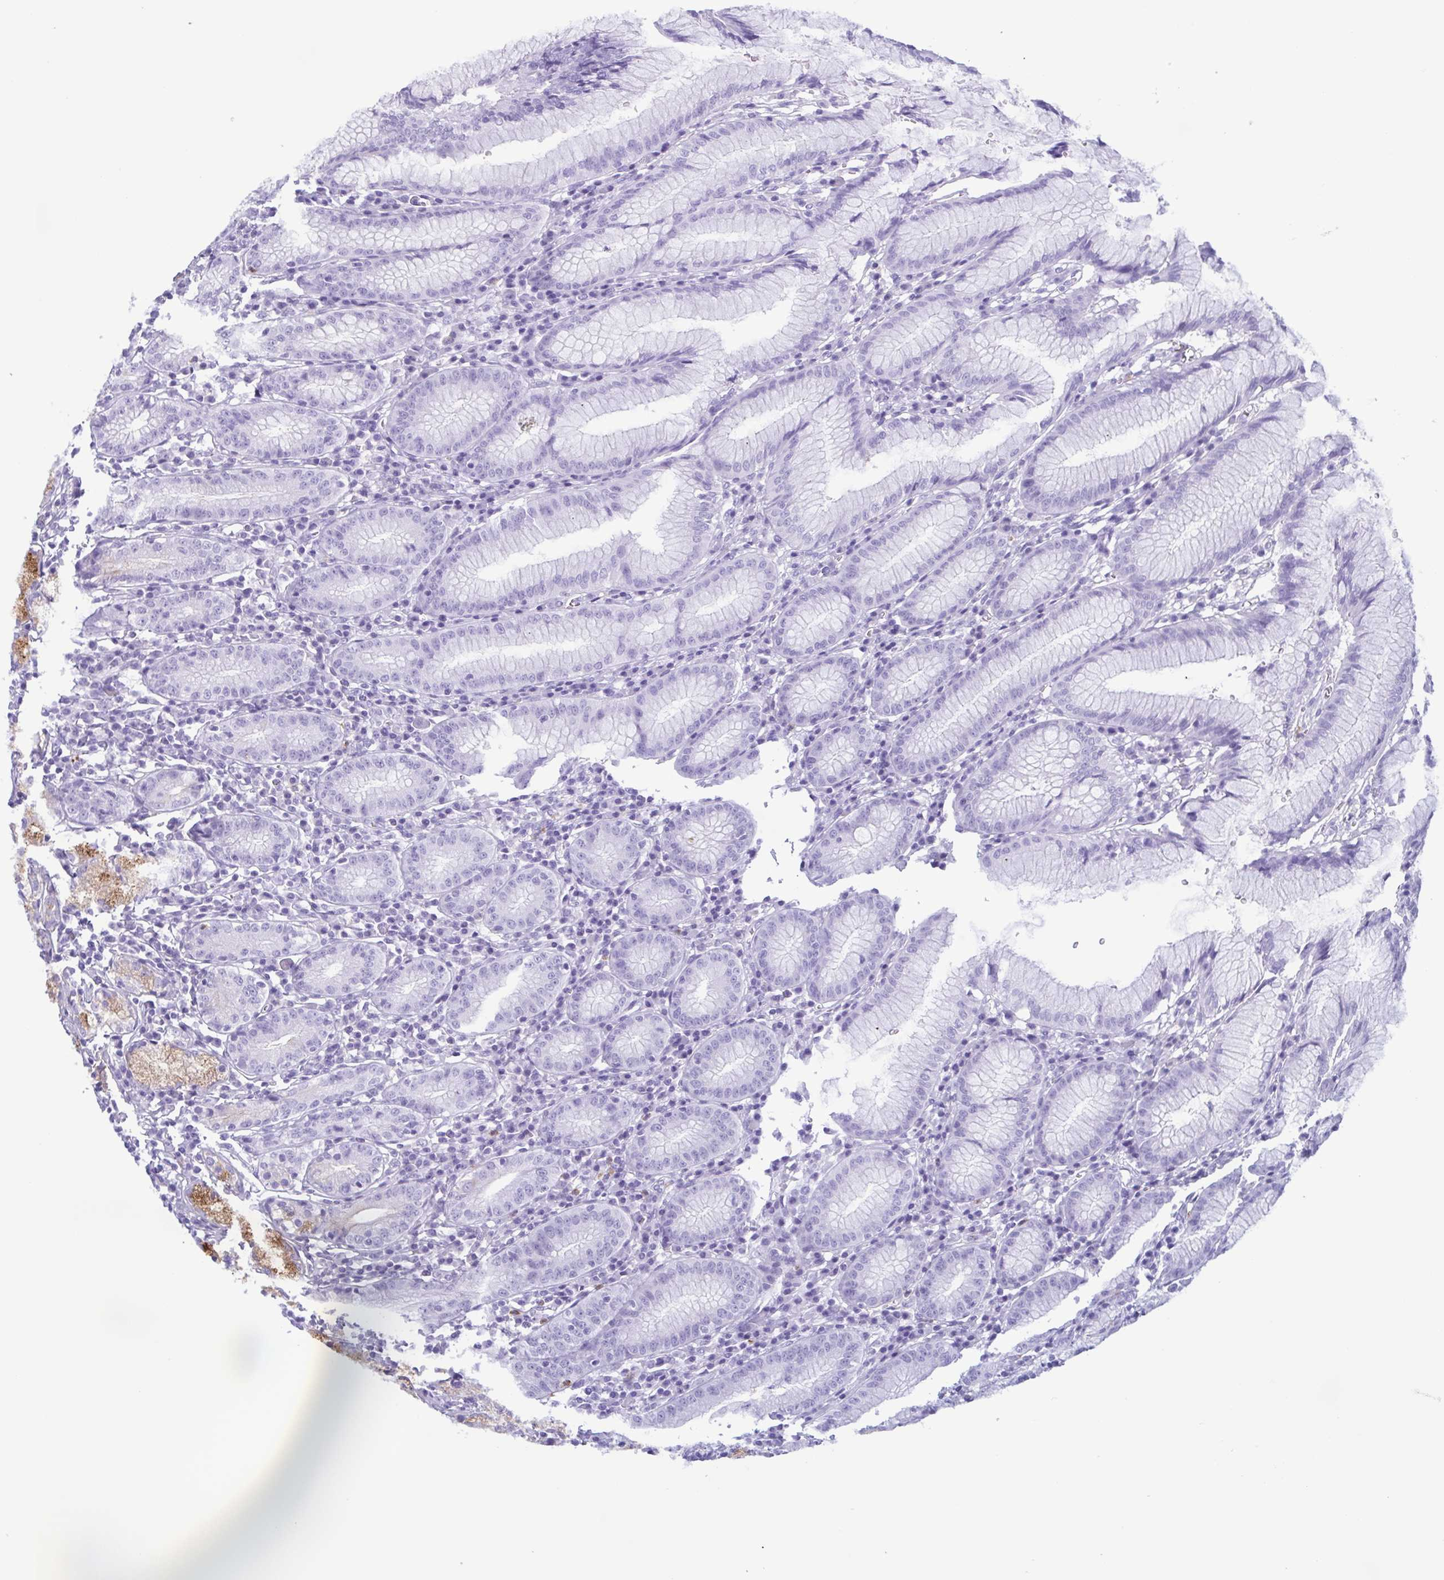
{"staining": {"intensity": "moderate", "quantity": "<25%", "location": "cytoplasmic/membranous"}, "tissue": "stomach", "cell_type": "Glandular cells", "image_type": "normal", "snomed": [{"axis": "morphology", "description": "Normal tissue, NOS"}, {"axis": "topography", "description": "Stomach"}], "caption": "Protein expression analysis of unremarkable stomach demonstrates moderate cytoplasmic/membranous expression in approximately <25% of glandular cells.", "gene": "LTF", "patient": {"sex": "male", "age": 55}}